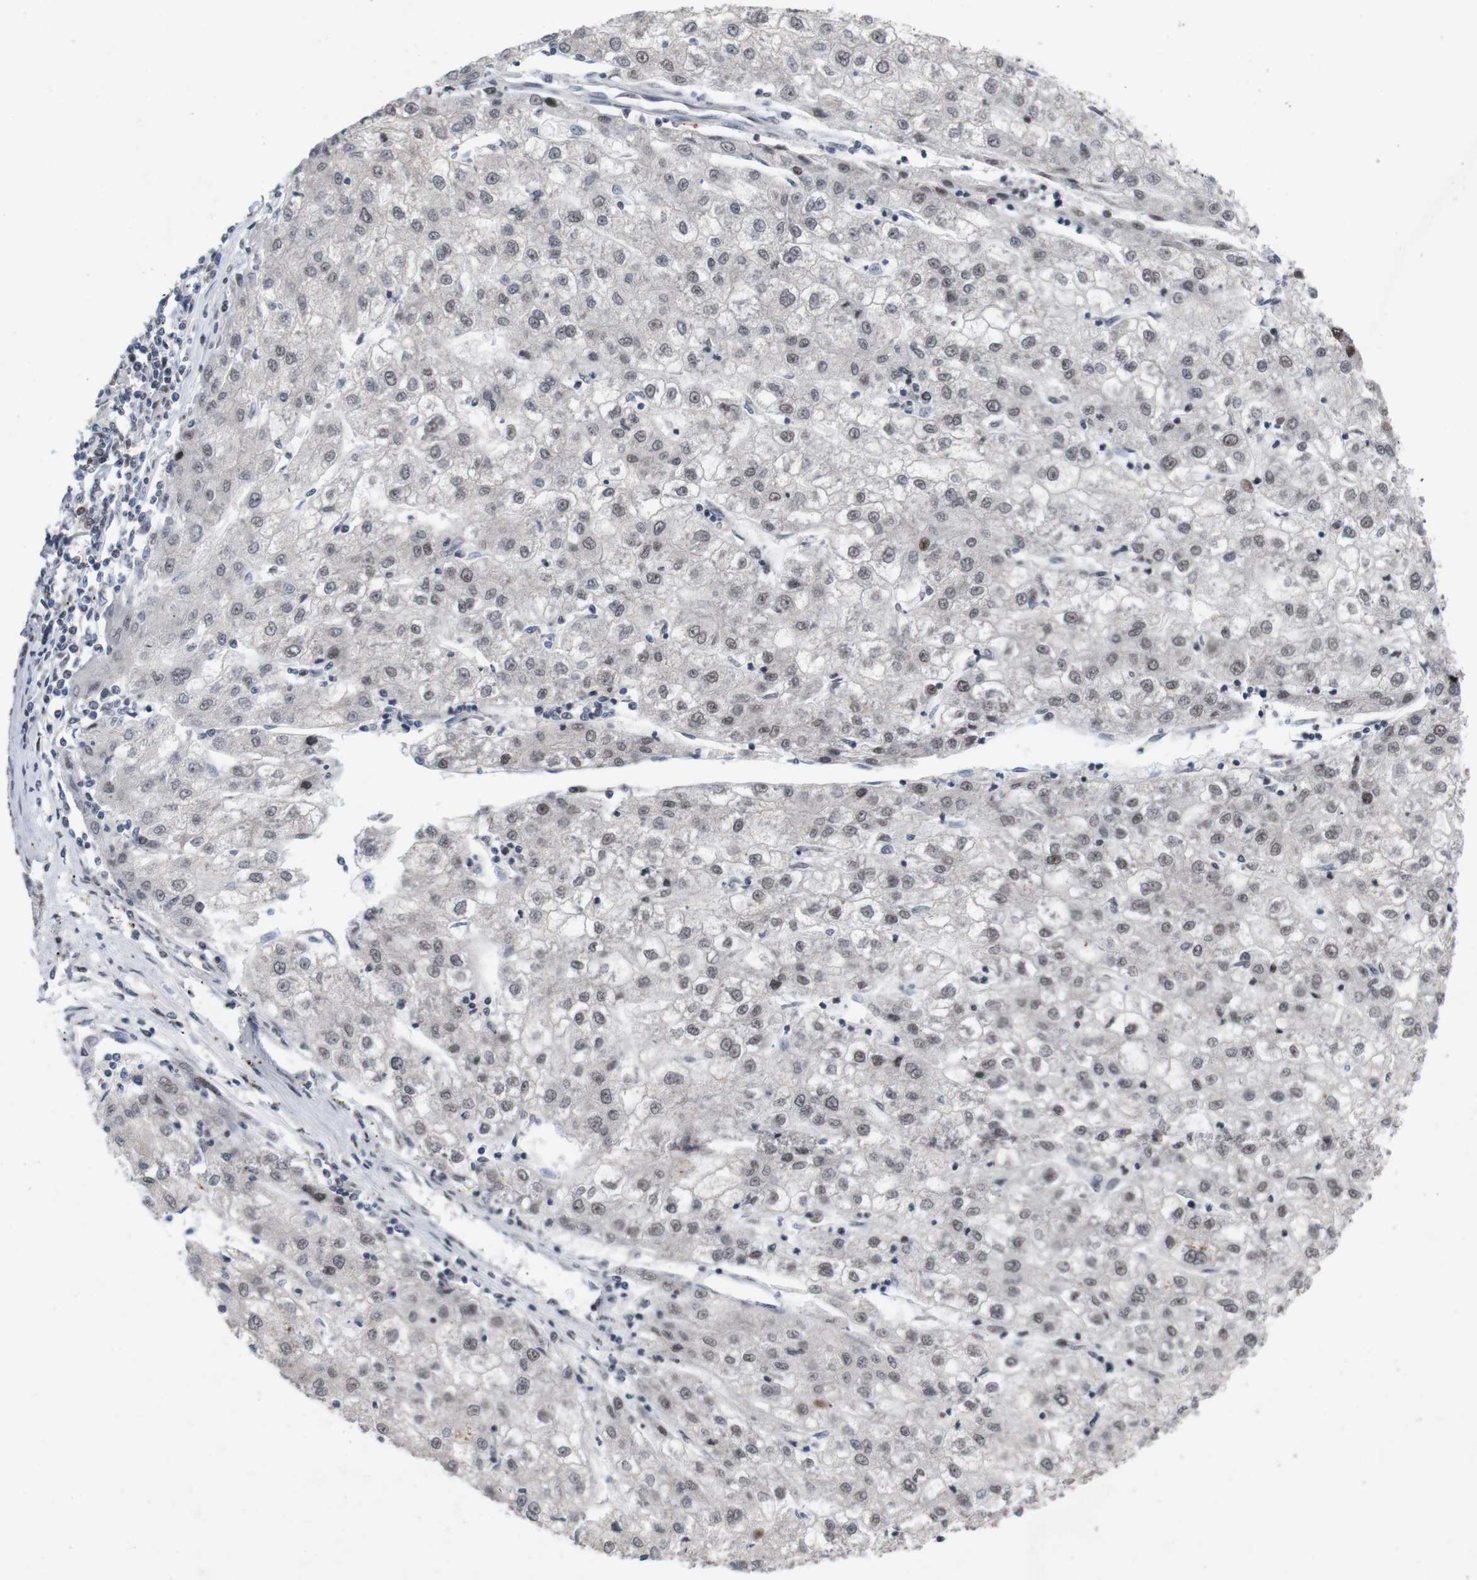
{"staining": {"intensity": "weak", "quantity": ">75%", "location": "nuclear"}, "tissue": "liver cancer", "cell_type": "Tumor cells", "image_type": "cancer", "snomed": [{"axis": "morphology", "description": "Carcinoma, Hepatocellular, NOS"}, {"axis": "topography", "description": "Liver"}], "caption": "Weak nuclear protein staining is identified in about >75% of tumor cells in liver hepatocellular carcinoma. (Stains: DAB (3,3'-diaminobenzidine) in brown, nuclei in blue, Microscopy: brightfield microscopy at high magnification).", "gene": "MAGEH1", "patient": {"sex": "male", "age": 72}}